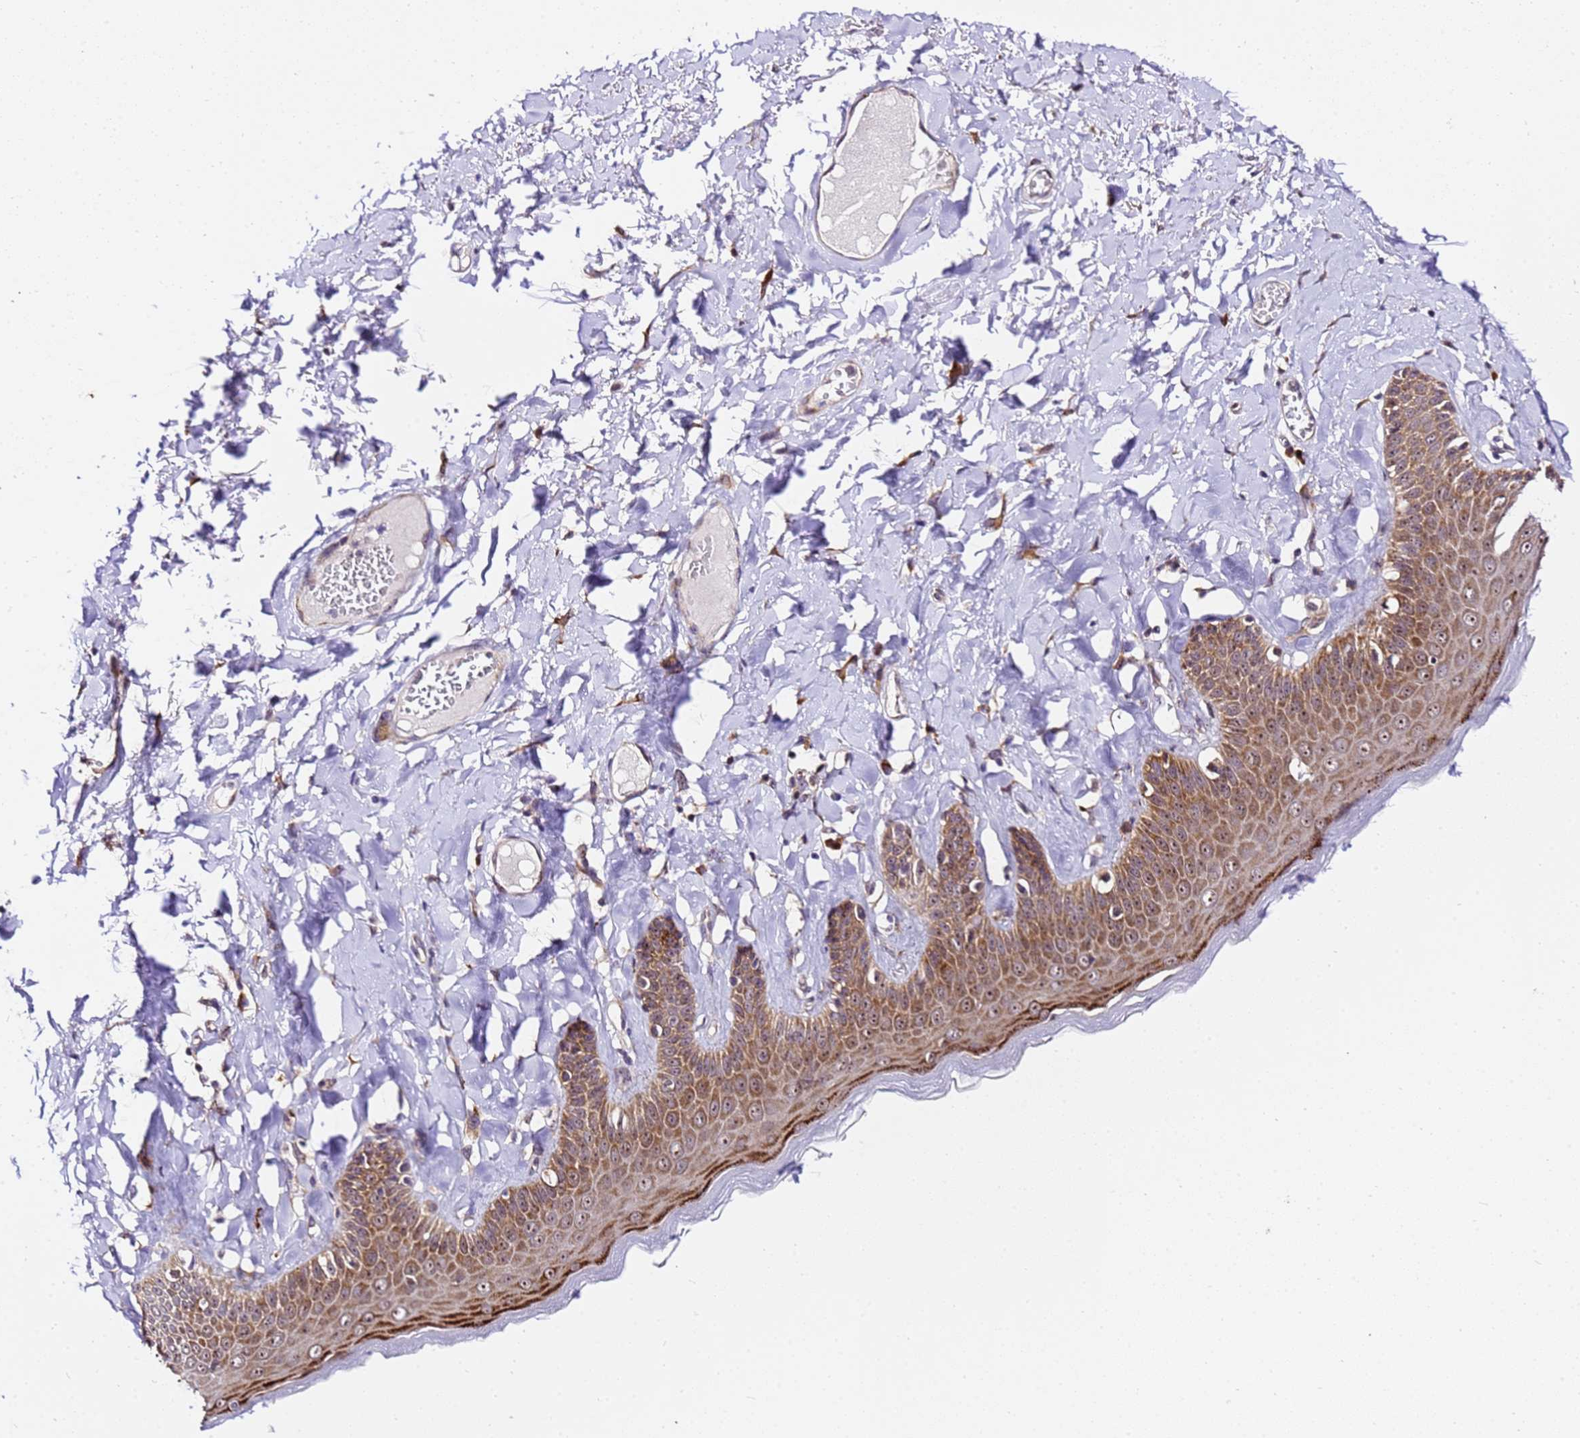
{"staining": {"intensity": "moderate", "quantity": ">75%", "location": "cytoplasmic/membranous,nuclear"}, "tissue": "skin", "cell_type": "Epidermal cells", "image_type": "normal", "snomed": [{"axis": "morphology", "description": "Normal tissue, NOS"}, {"axis": "topography", "description": "Anal"}], "caption": "Skin stained with DAB immunohistochemistry (IHC) demonstrates medium levels of moderate cytoplasmic/membranous,nuclear staining in about >75% of epidermal cells.", "gene": "SLX4IP", "patient": {"sex": "male", "age": 69}}